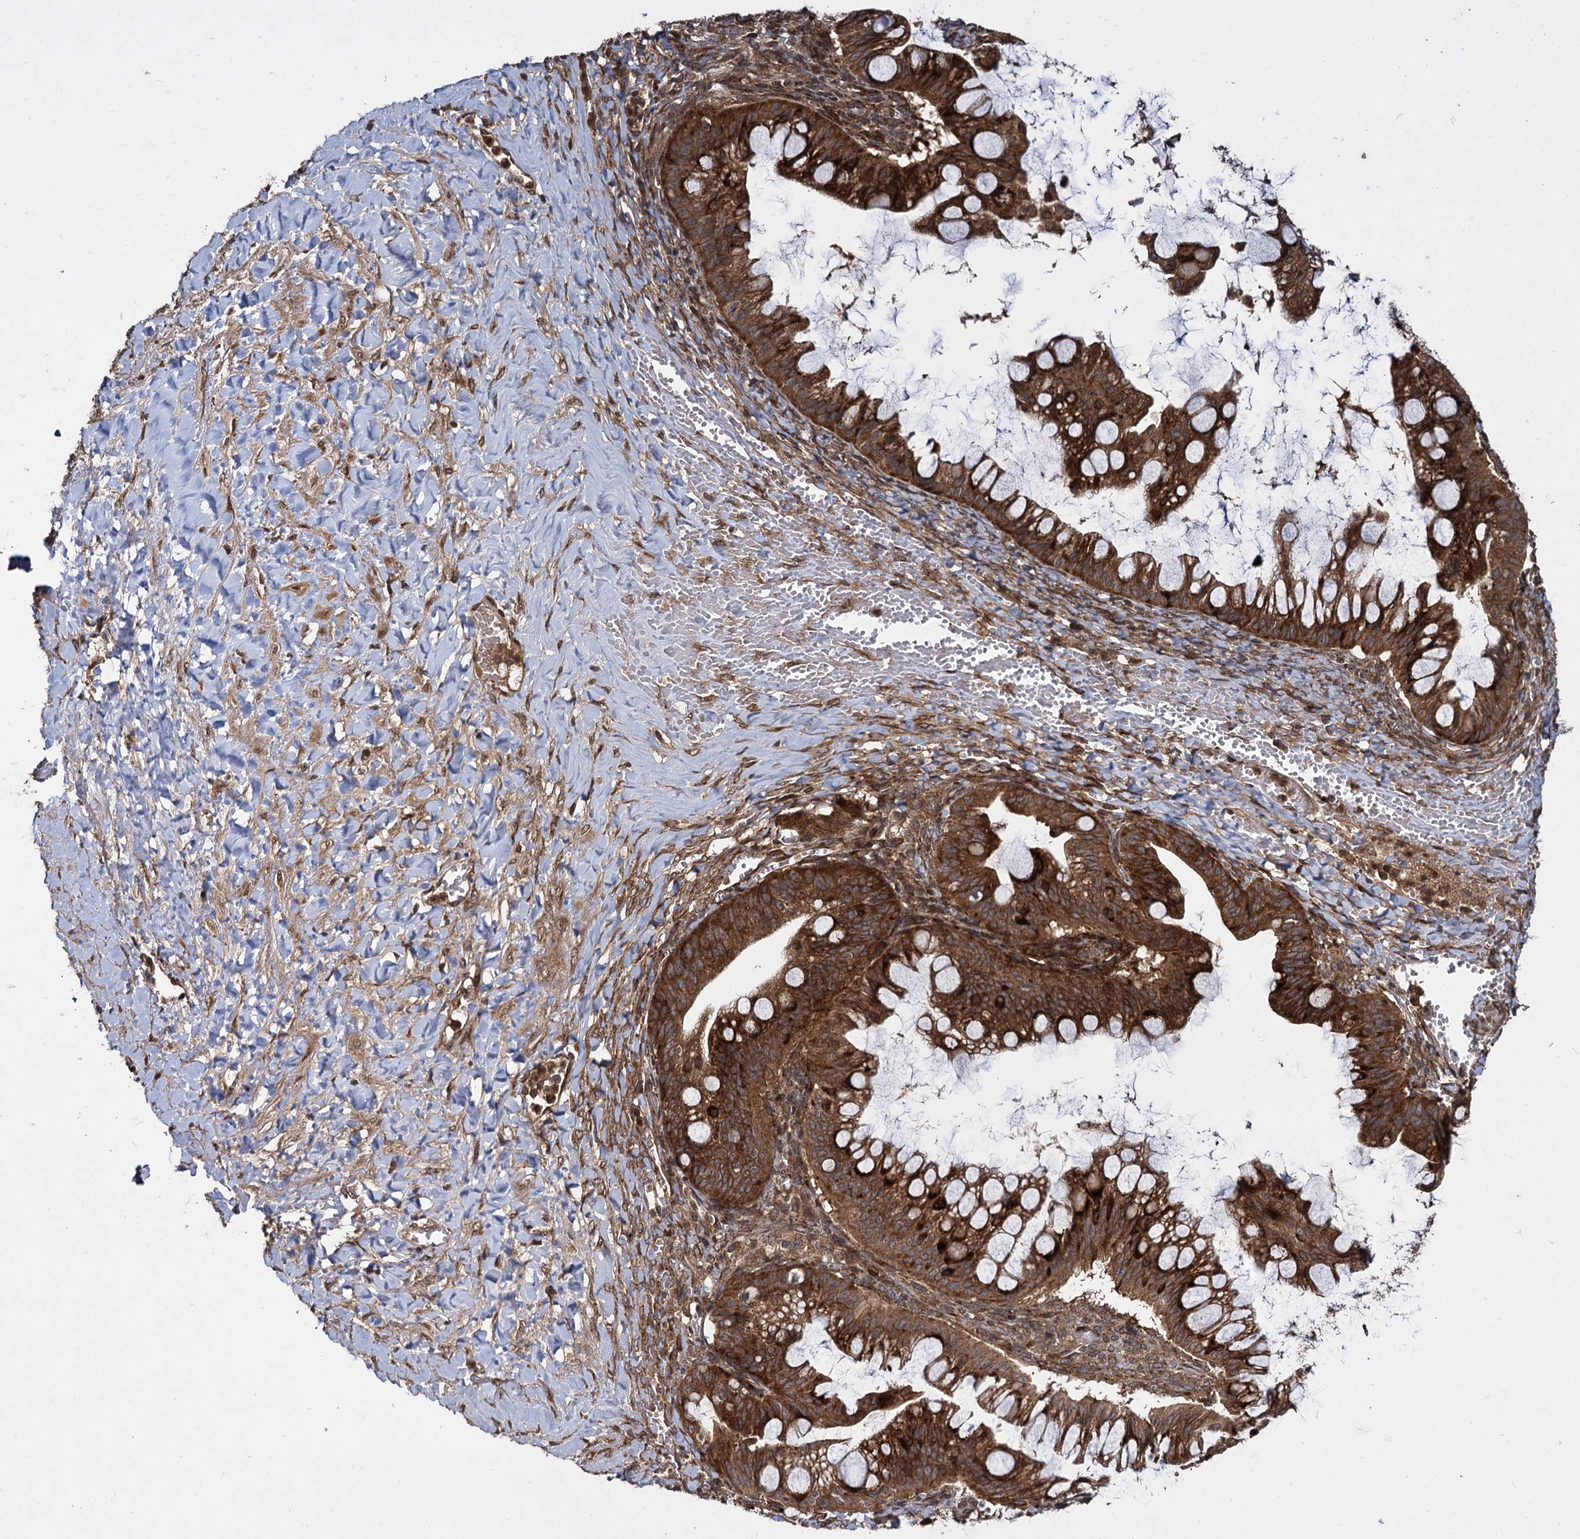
{"staining": {"intensity": "strong", "quantity": ">75%", "location": "cytoplasmic/membranous"}, "tissue": "ovarian cancer", "cell_type": "Tumor cells", "image_type": "cancer", "snomed": [{"axis": "morphology", "description": "Cystadenocarcinoma, mucinous, NOS"}, {"axis": "topography", "description": "Ovary"}], "caption": "Ovarian mucinous cystadenocarcinoma stained with a brown dye reveals strong cytoplasmic/membranous positive staining in about >75% of tumor cells.", "gene": "DCP1B", "patient": {"sex": "female", "age": 73}}